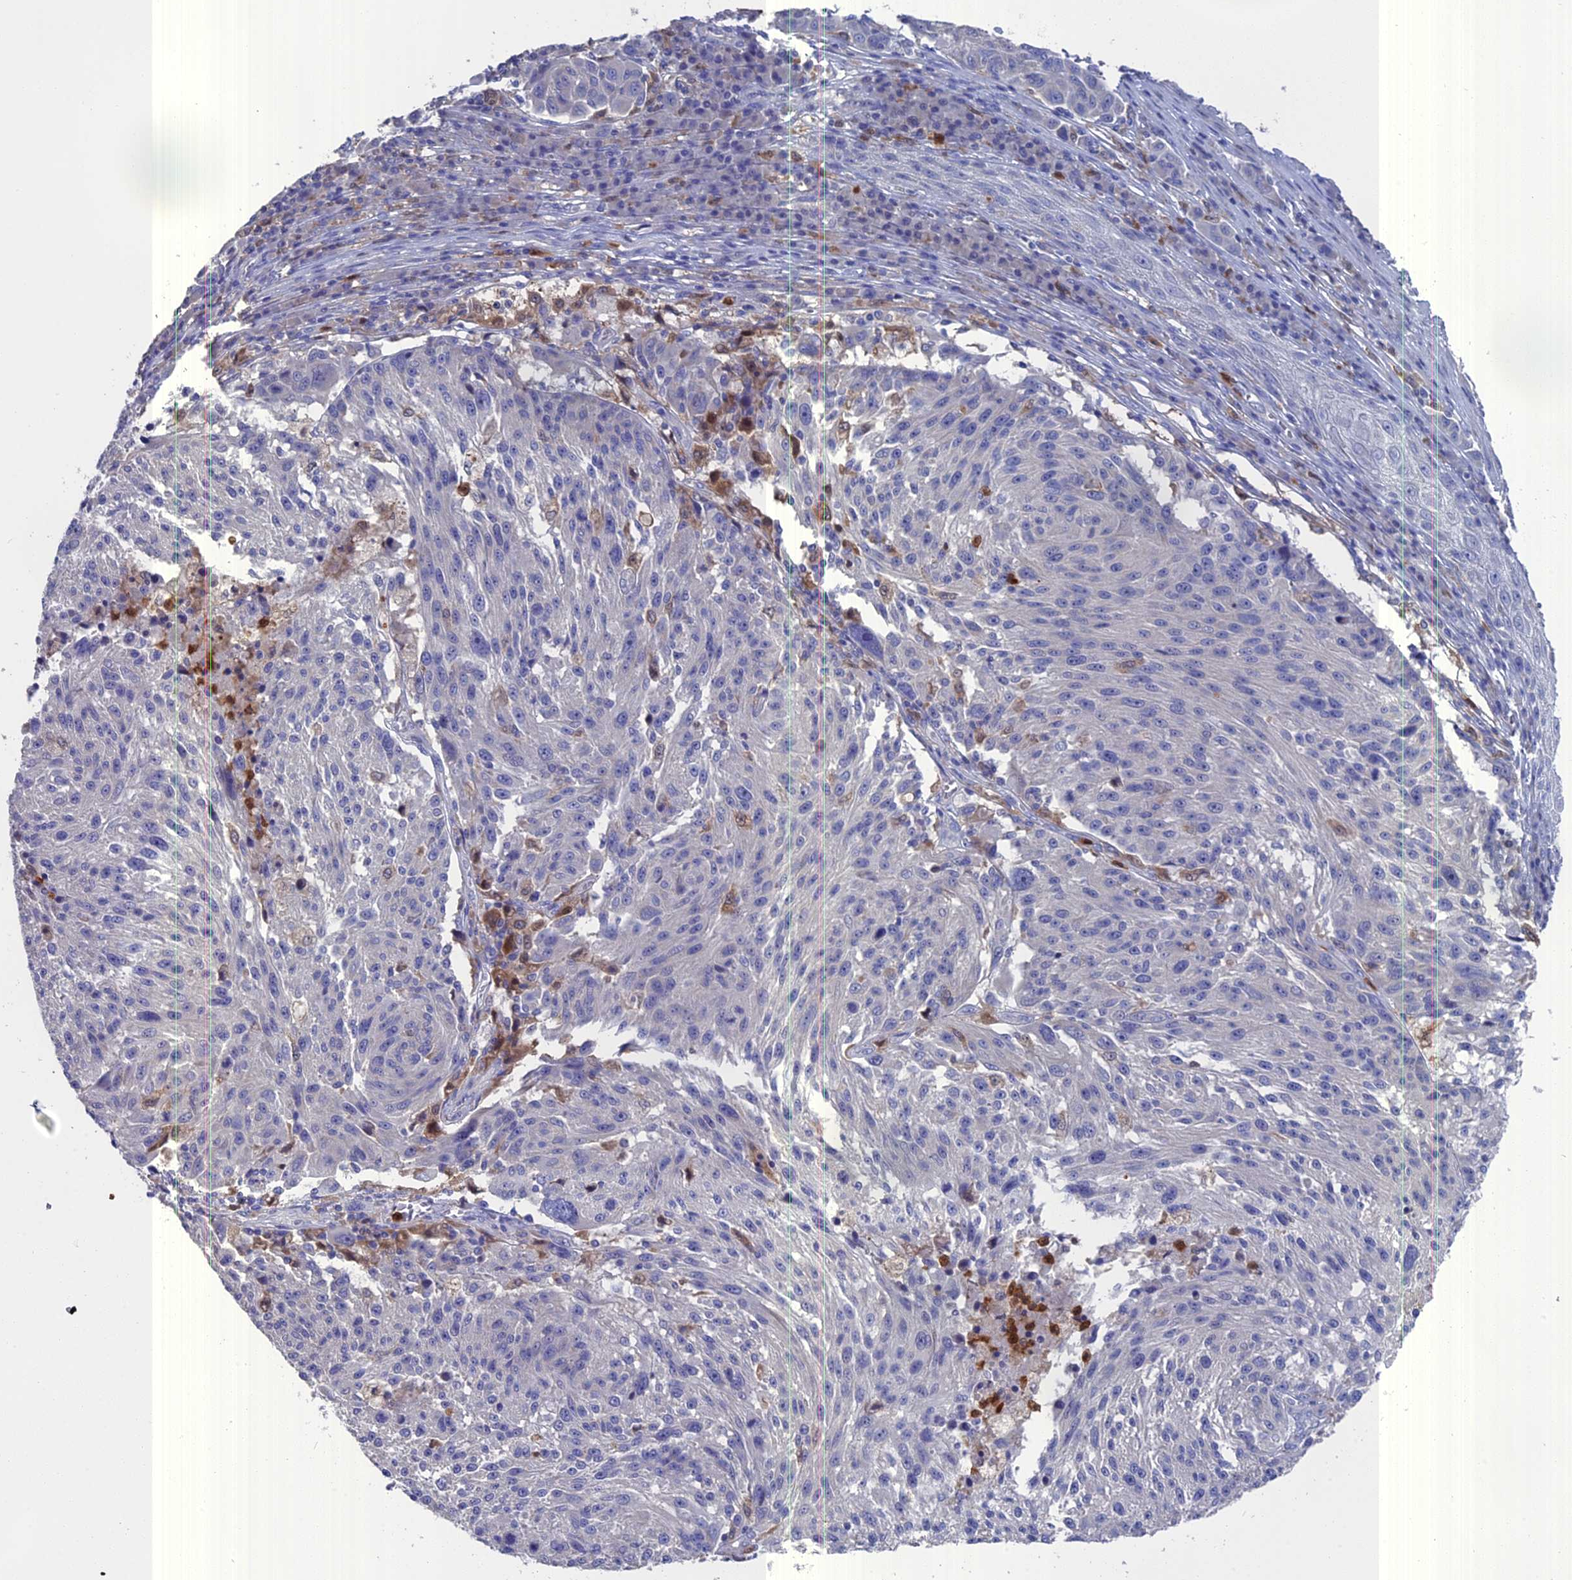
{"staining": {"intensity": "negative", "quantity": "none", "location": "none"}, "tissue": "melanoma", "cell_type": "Tumor cells", "image_type": "cancer", "snomed": [{"axis": "morphology", "description": "Malignant melanoma, NOS"}, {"axis": "topography", "description": "Skin"}], "caption": "Immunohistochemistry (IHC) image of human malignant melanoma stained for a protein (brown), which shows no positivity in tumor cells. (DAB immunohistochemistry (IHC) with hematoxylin counter stain).", "gene": "NCF4", "patient": {"sex": "male", "age": 53}}